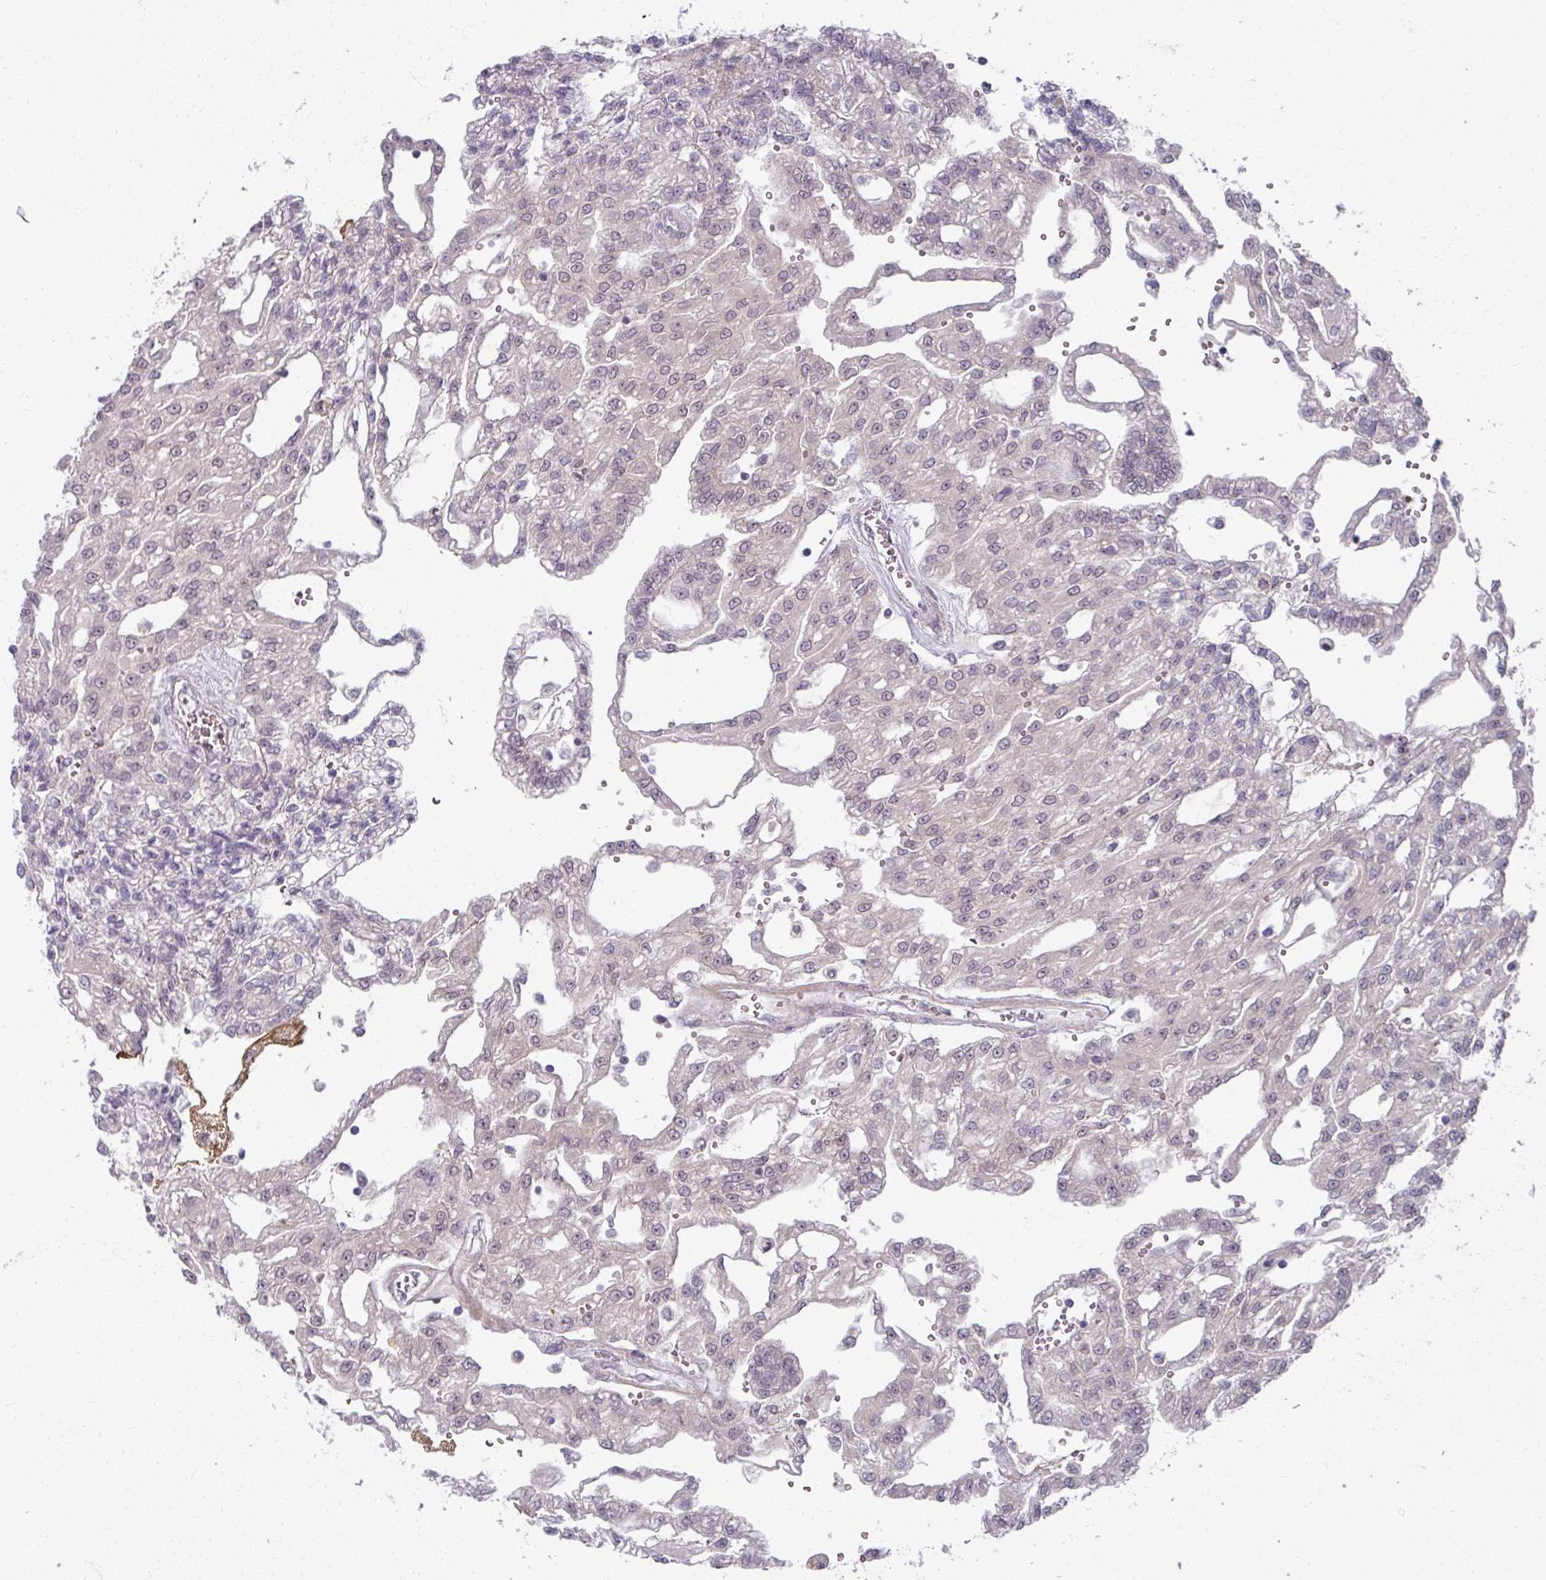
{"staining": {"intensity": "negative", "quantity": "none", "location": "none"}, "tissue": "renal cancer", "cell_type": "Tumor cells", "image_type": "cancer", "snomed": [{"axis": "morphology", "description": "Adenocarcinoma, NOS"}, {"axis": "topography", "description": "Kidney"}], "caption": "The immunohistochemistry (IHC) micrograph has no significant staining in tumor cells of adenocarcinoma (renal) tissue.", "gene": "KLC3", "patient": {"sex": "male", "age": 63}}